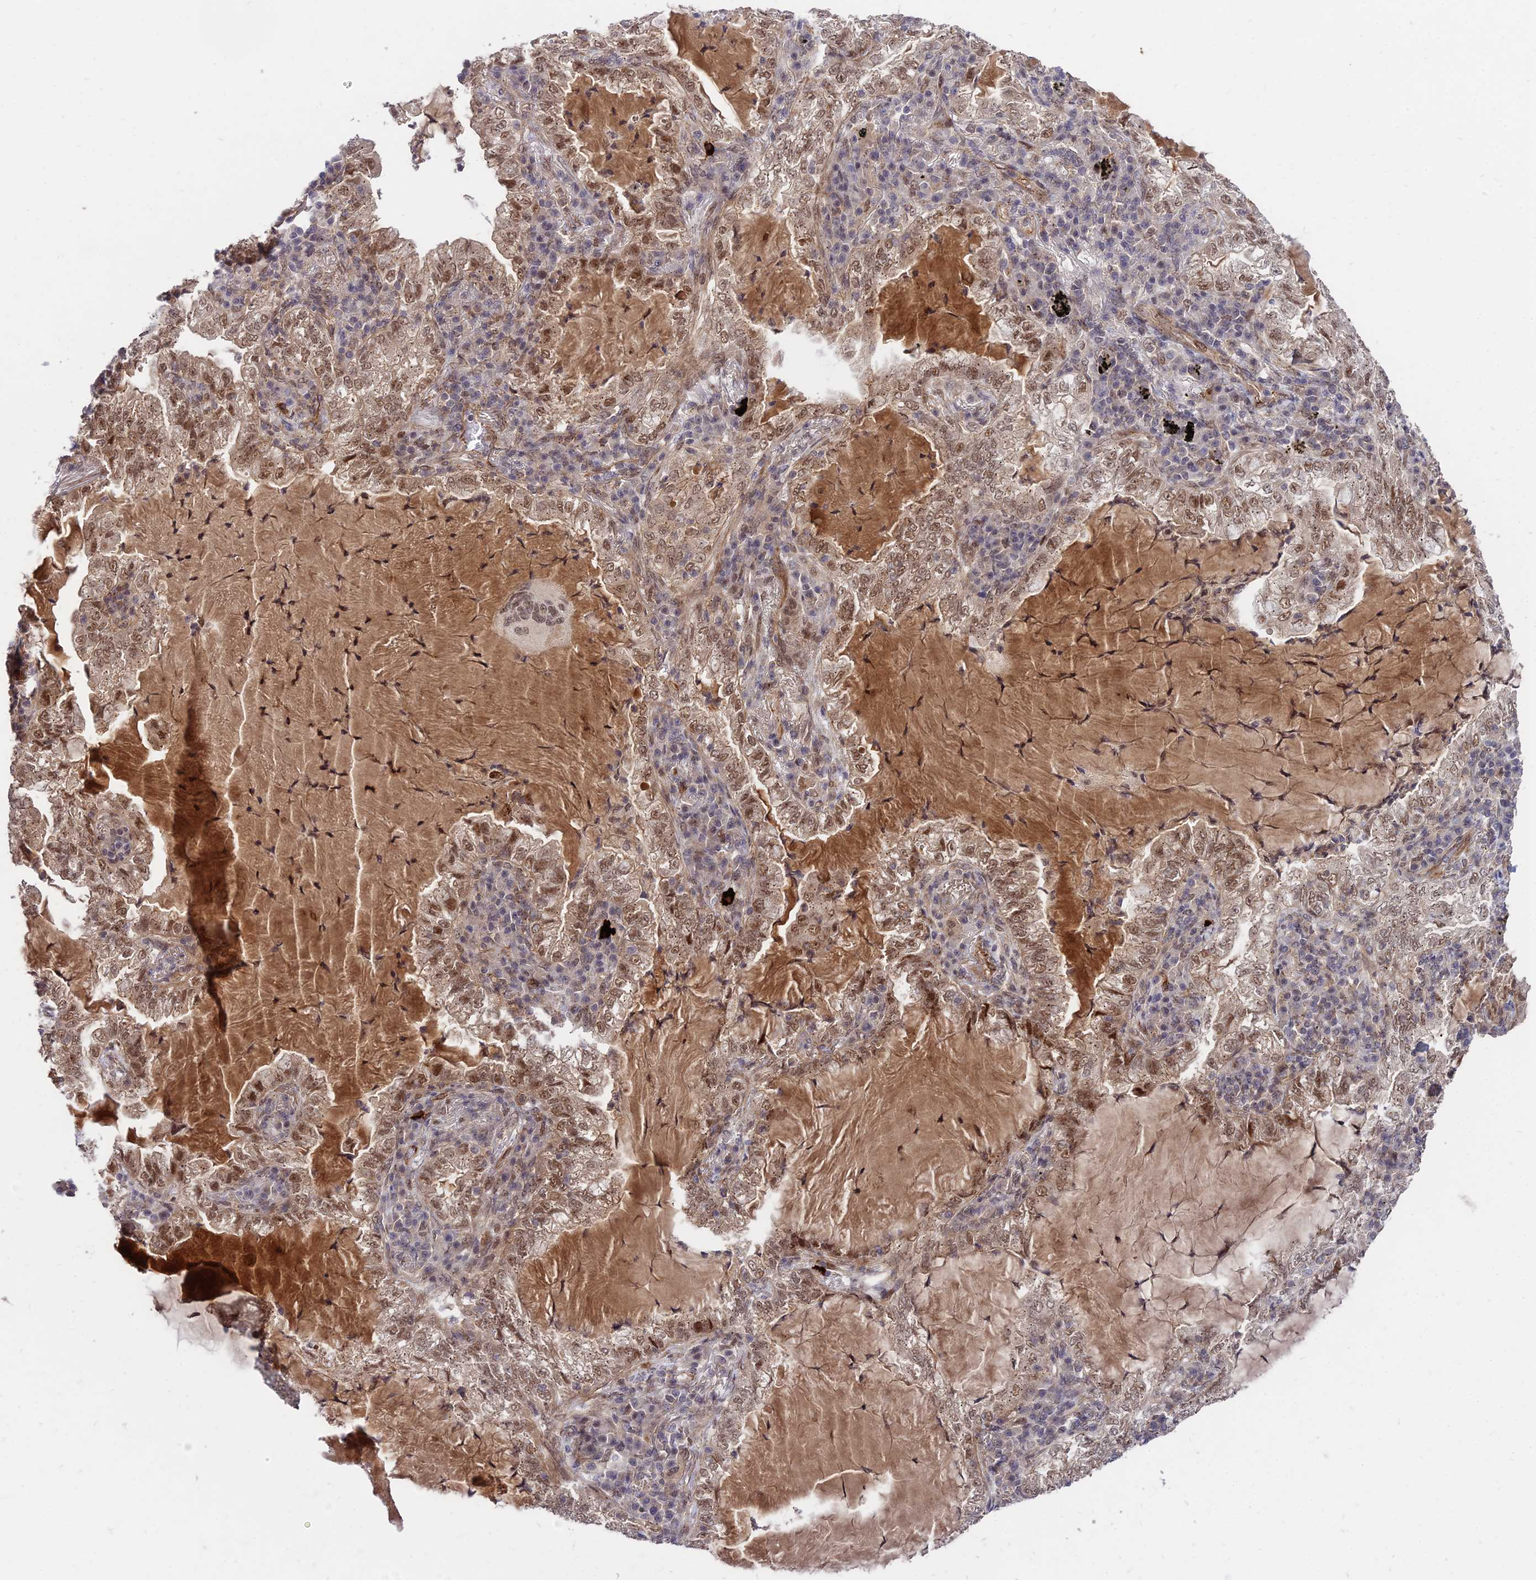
{"staining": {"intensity": "moderate", "quantity": ">75%", "location": "nuclear"}, "tissue": "lung cancer", "cell_type": "Tumor cells", "image_type": "cancer", "snomed": [{"axis": "morphology", "description": "Adenocarcinoma, NOS"}, {"axis": "topography", "description": "Lung"}], "caption": "Tumor cells demonstrate medium levels of moderate nuclear staining in approximately >75% of cells in human lung cancer (adenocarcinoma).", "gene": "ZNF85", "patient": {"sex": "female", "age": 73}}